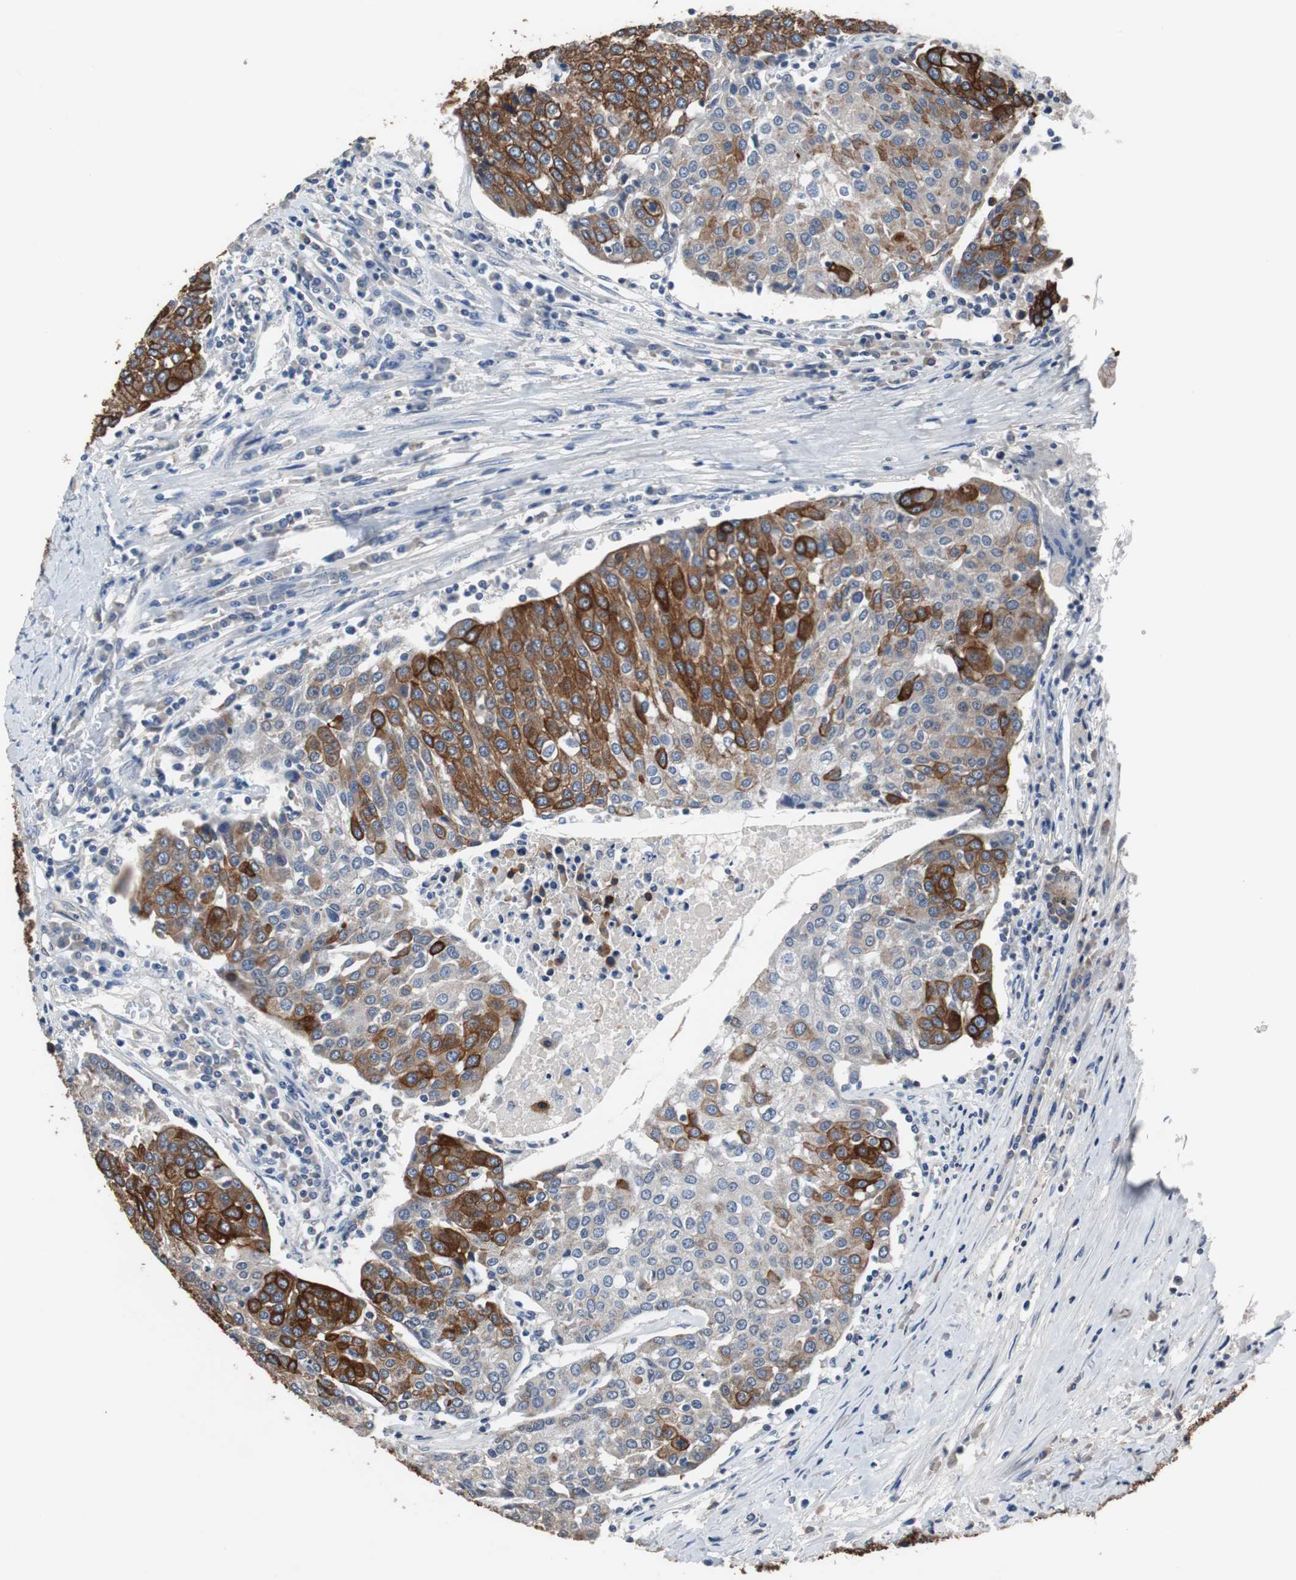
{"staining": {"intensity": "strong", "quantity": "25%-75%", "location": "cytoplasmic/membranous"}, "tissue": "urothelial cancer", "cell_type": "Tumor cells", "image_type": "cancer", "snomed": [{"axis": "morphology", "description": "Urothelial carcinoma, High grade"}, {"axis": "topography", "description": "Urinary bladder"}], "caption": "DAB immunohistochemical staining of high-grade urothelial carcinoma shows strong cytoplasmic/membranous protein staining in about 25%-75% of tumor cells.", "gene": "USP10", "patient": {"sex": "female", "age": 85}}